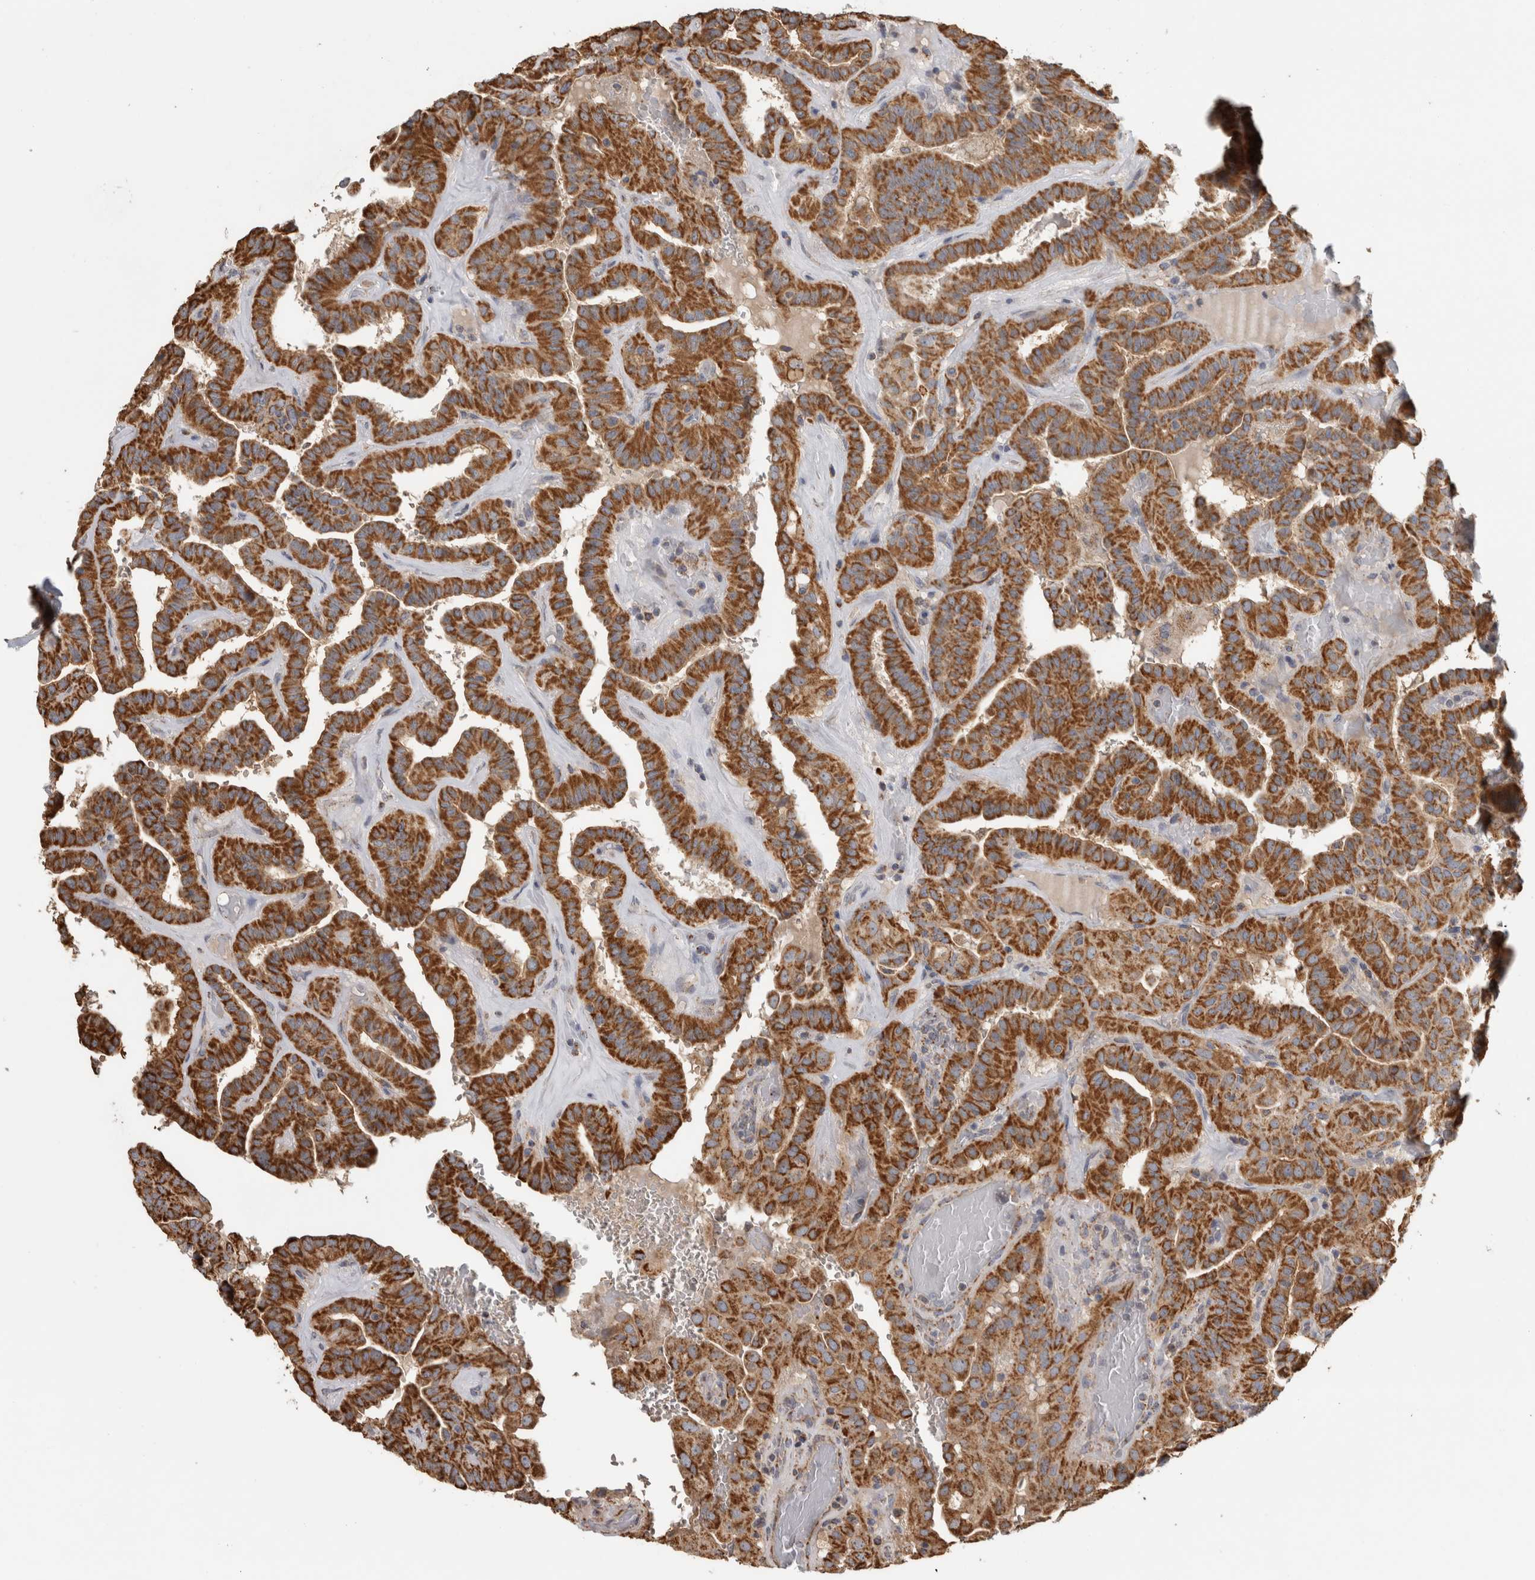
{"staining": {"intensity": "strong", "quantity": ">75%", "location": "cytoplasmic/membranous"}, "tissue": "thyroid cancer", "cell_type": "Tumor cells", "image_type": "cancer", "snomed": [{"axis": "morphology", "description": "Papillary adenocarcinoma, NOS"}, {"axis": "topography", "description": "Thyroid gland"}], "caption": "A photomicrograph of papillary adenocarcinoma (thyroid) stained for a protein demonstrates strong cytoplasmic/membranous brown staining in tumor cells. (Brightfield microscopy of DAB IHC at high magnification).", "gene": "ST8SIA1", "patient": {"sex": "male", "age": 77}}